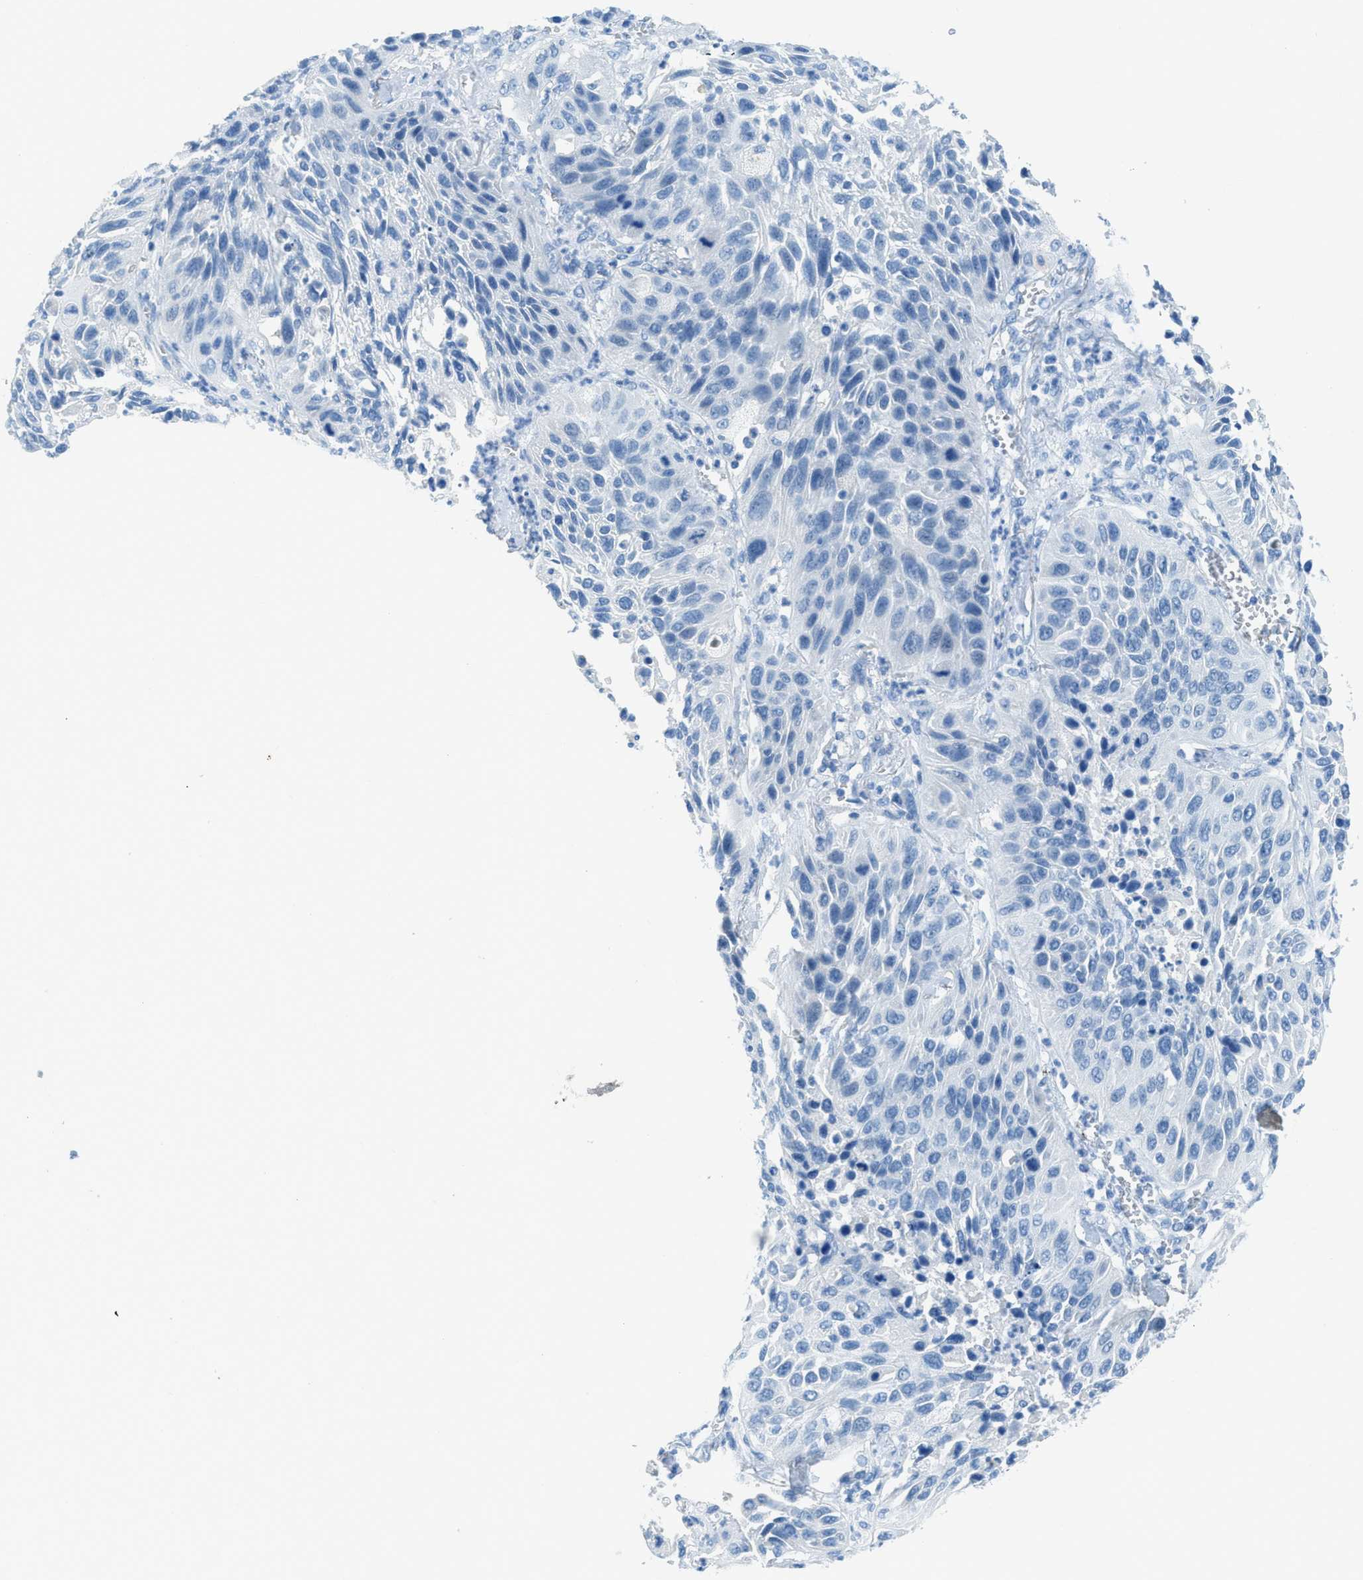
{"staining": {"intensity": "negative", "quantity": "none", "location": "none"}, "tissue": "lung cancer", "cell_type": "Tumor cells", "image_type": "cancer", "snomed": [{"axis": "morphology", "description": "Squamous cell carcinoma, NOS"}, {"axis": "topography", "description": "Lung"}], "caption": "Protein analysis of lung squamous cell carcinoma shows no significant expression in tumor cells.", "gene": "ACAN", "patient": {"sex": "female", "age": 76}}